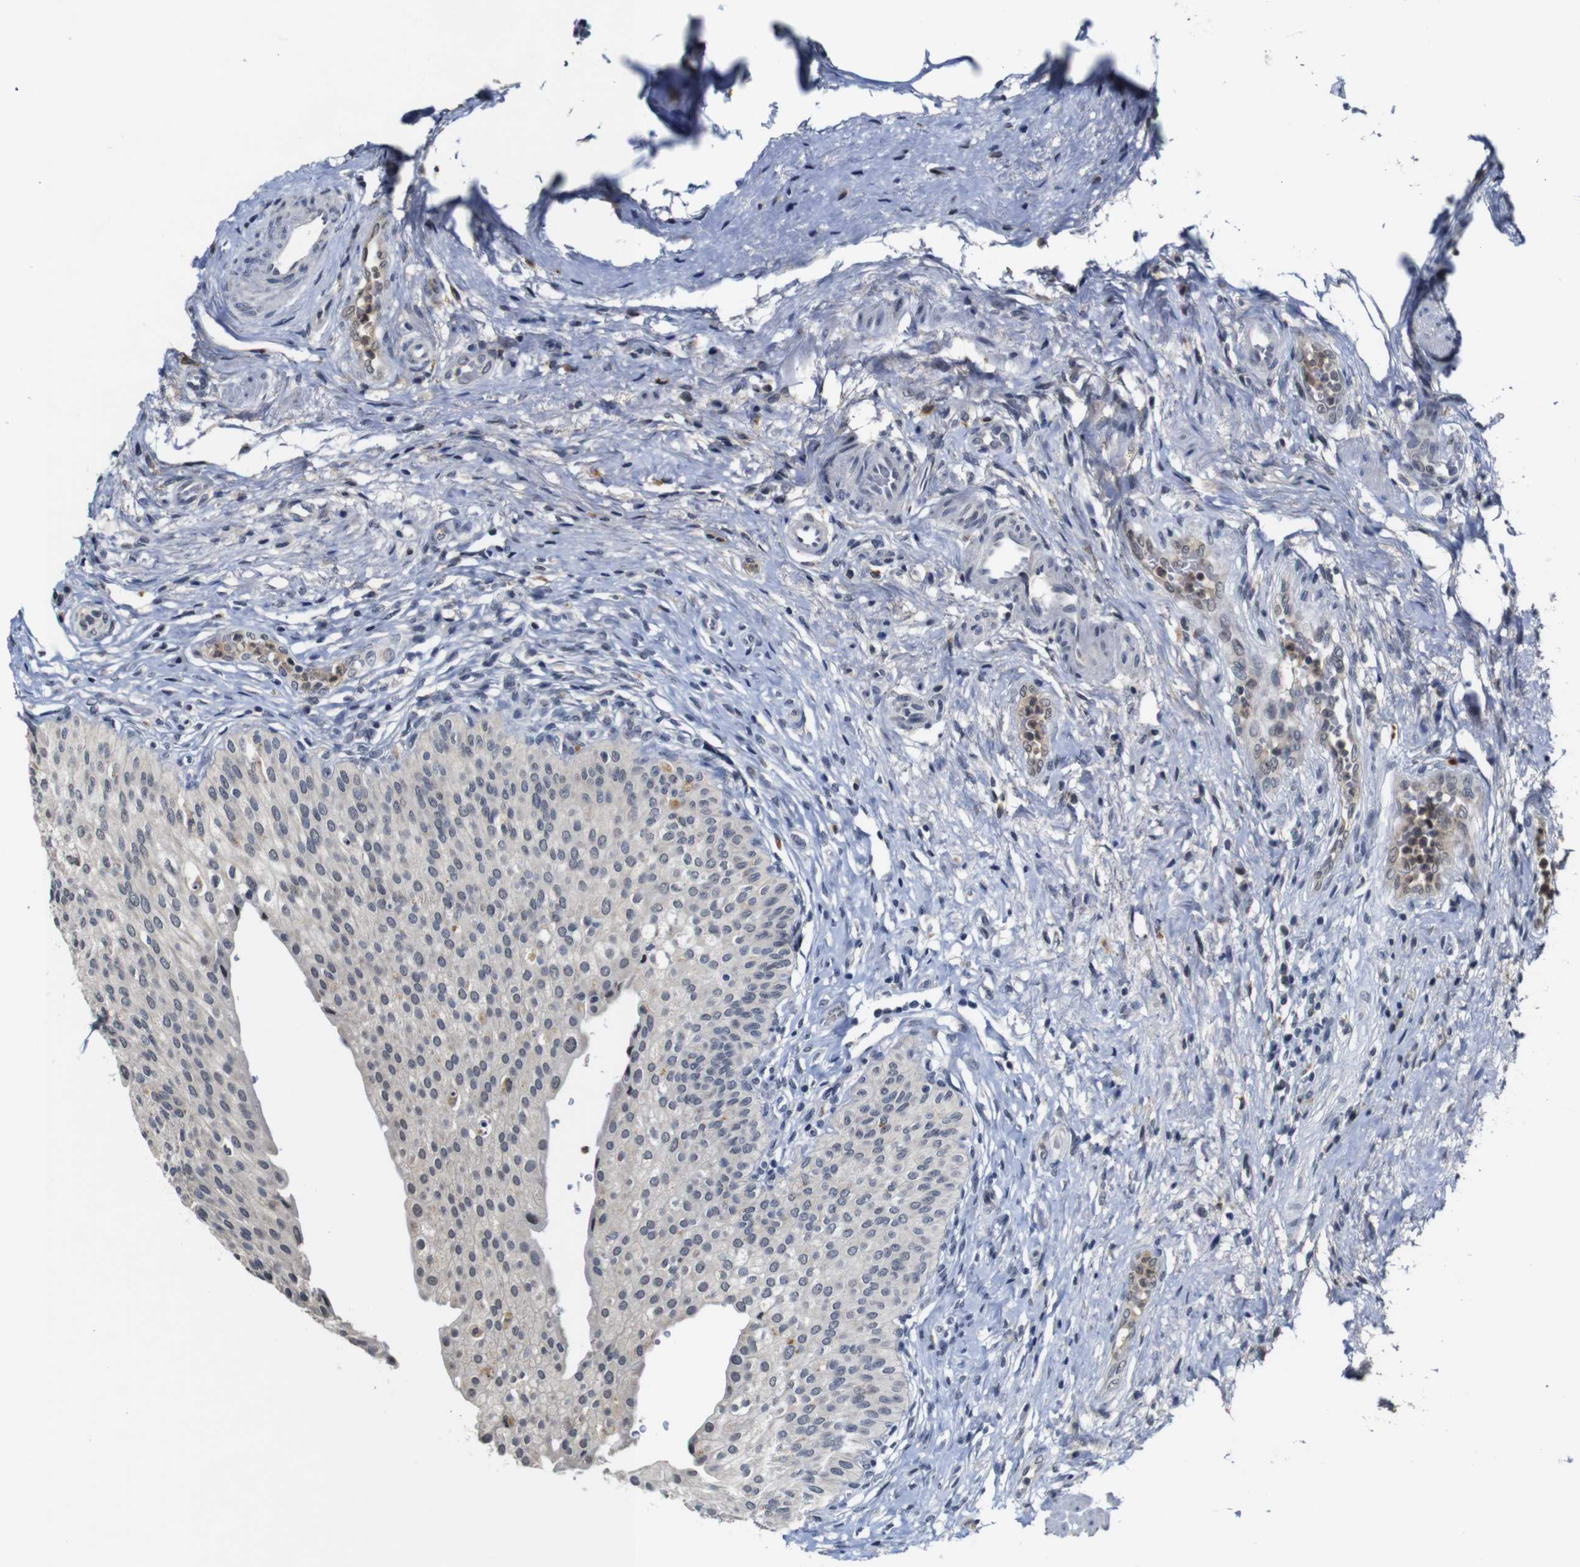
{"staining": {"intensity": "weak", "quantity": "<25%", "location": "nuclear"}, "tissue": "urinary bladder", "cell_type": "Urothelial cells", "image_type": "normal", "snomed": [{"axis": "morphology", "description": "Normal tissue, NOS"}, {"axis": "topography", "description": "Urinary bladder"}], "caption": "The histopathology image reveals no staining of urothelial cells in normal urinary bladder.", "gene": "NTRK3", "patient": {"sex": "male", "age": 46}}